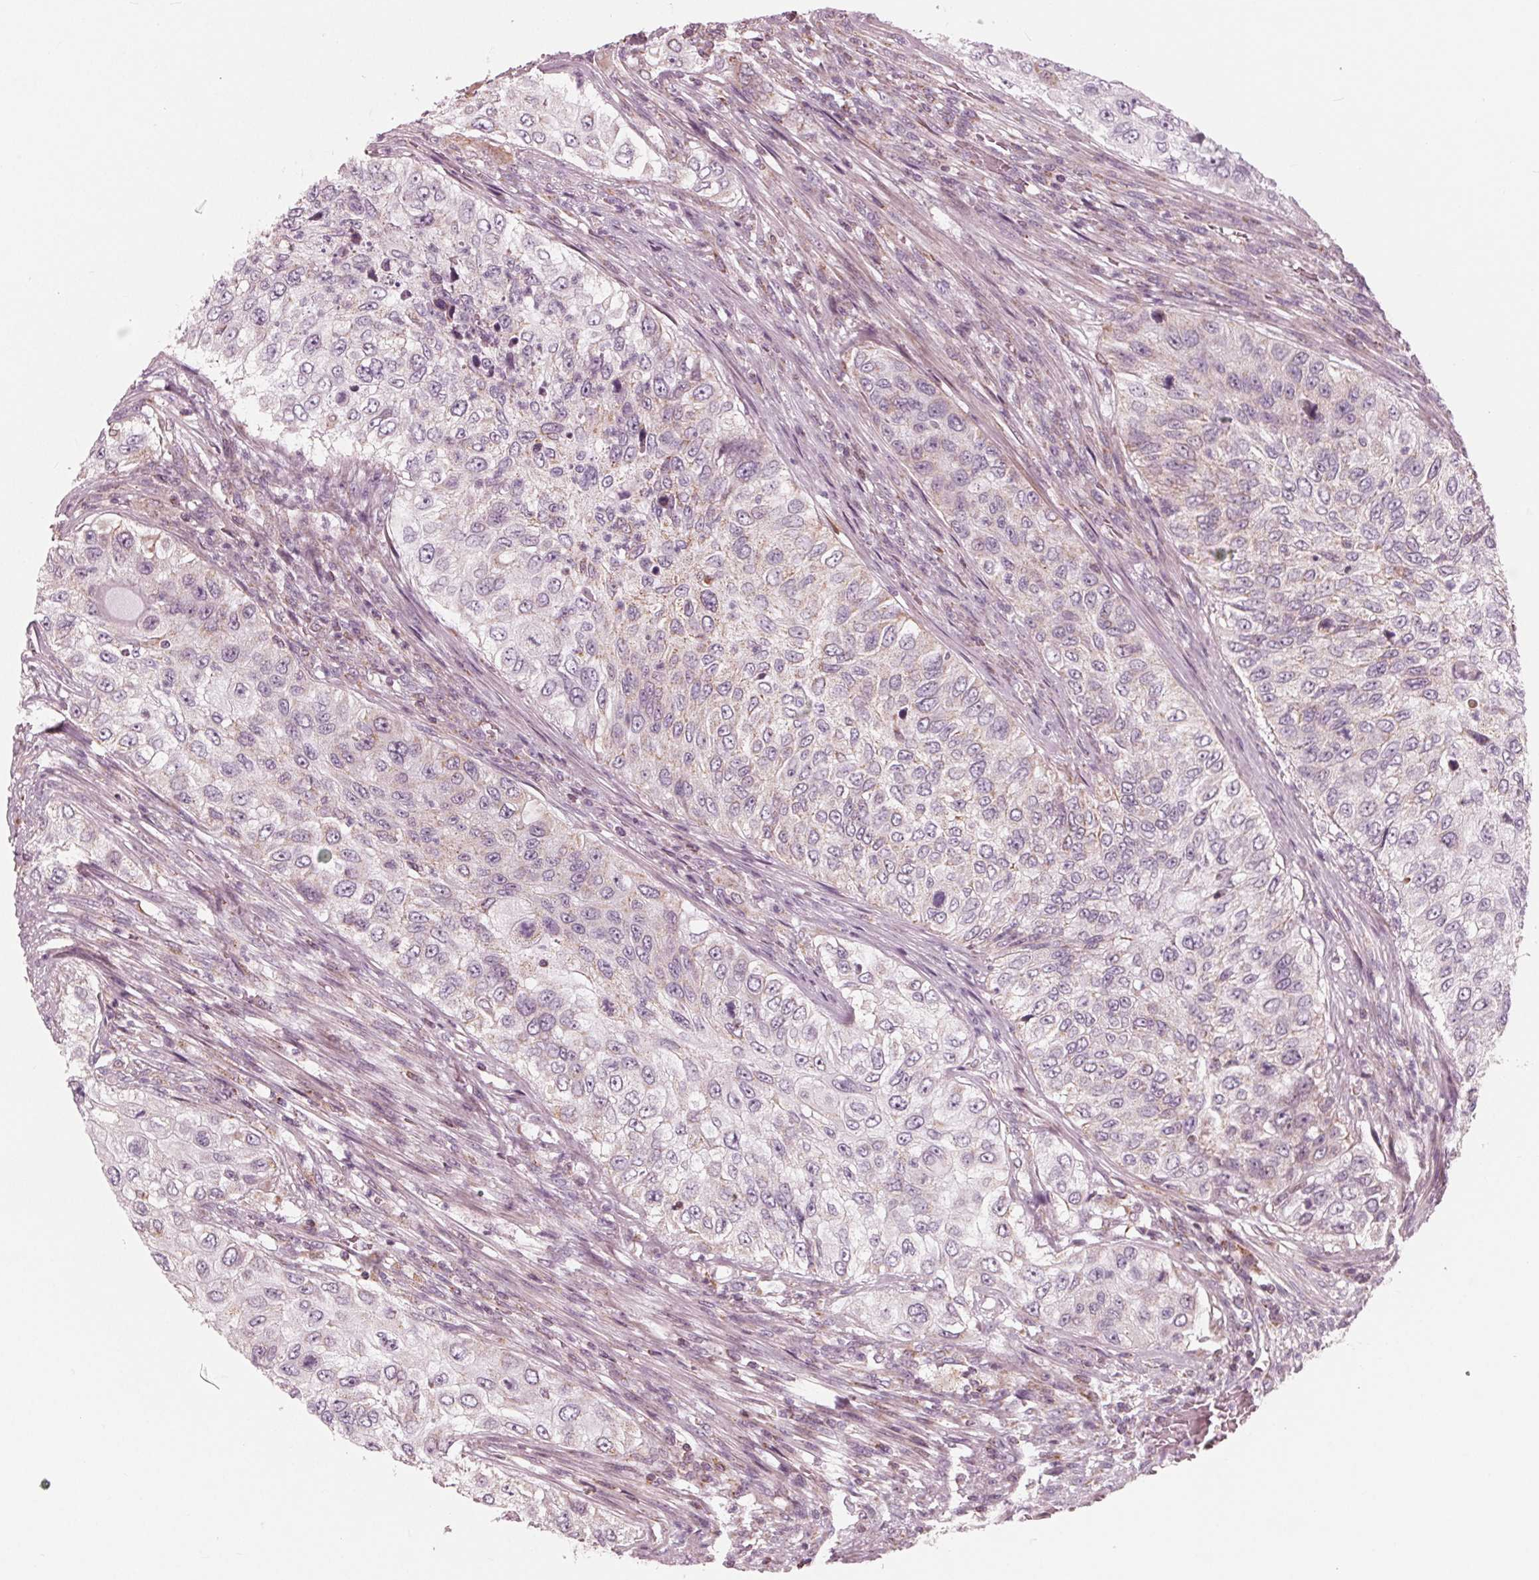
{"staining": {"intensity": "negative", "quantity": "none", "location": "none"}, "tissue": "urothelial cancer", "cell_type": "Tumor cells", "image_type": "cancer", "snomed": [{"axis": "morphology", "description": "Urothelial carcinoma, High grade"}, {"axis": "topography", "description": "Urinary bladder"}], "caption": "Urothelial cancer stained for a protein using IHC reveals no positivity tumor cells.", "gene": "DCAF4L2", "patient": {"sex": "female", "age": 60}}